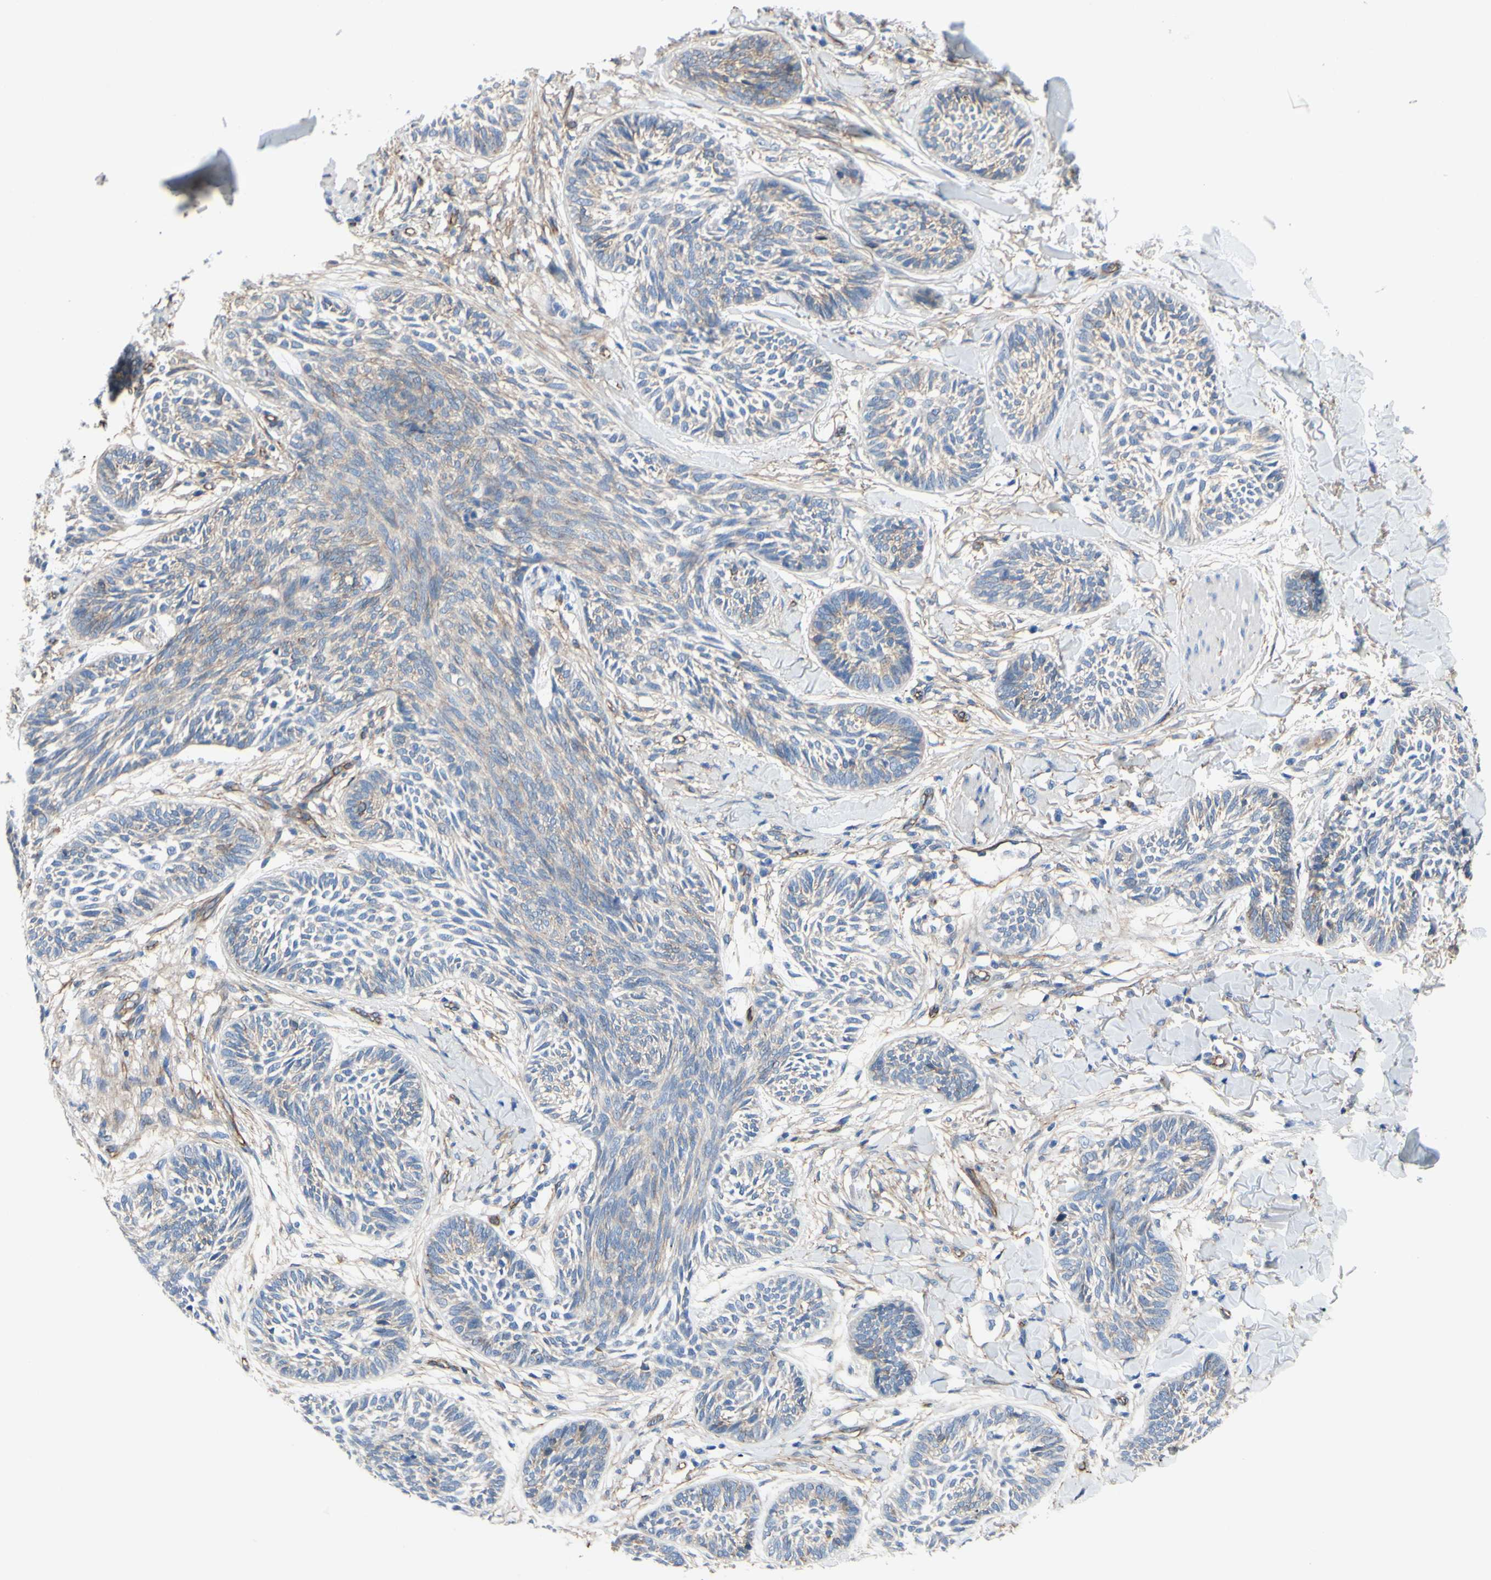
{"staining": {"intensity": "weak", "quantity": ">75%", "location": "cytoplasmic/membranous"}, "tissue": "skin cancer", "cell_type": "Tumor cells", "image_type": "cancer", "snomed": [{"axis": "morphology", "description": "Papilloma, NOS"}, {"axis": "morphology", "description": "Basal cell carcinoma"}, {"axis": "topography", "description": "Skin"}], "caption": "Protein analysis of skin basal cell carcinoma tissue demonstrates weak cytoplasmic/membranous positivity in approximately >75% of tumor cells. (brown staining indicates protein expression, while blue staining denotes nuclei).", "gene": "TPBG", "patient": {"sex": "male", "age": 87}}